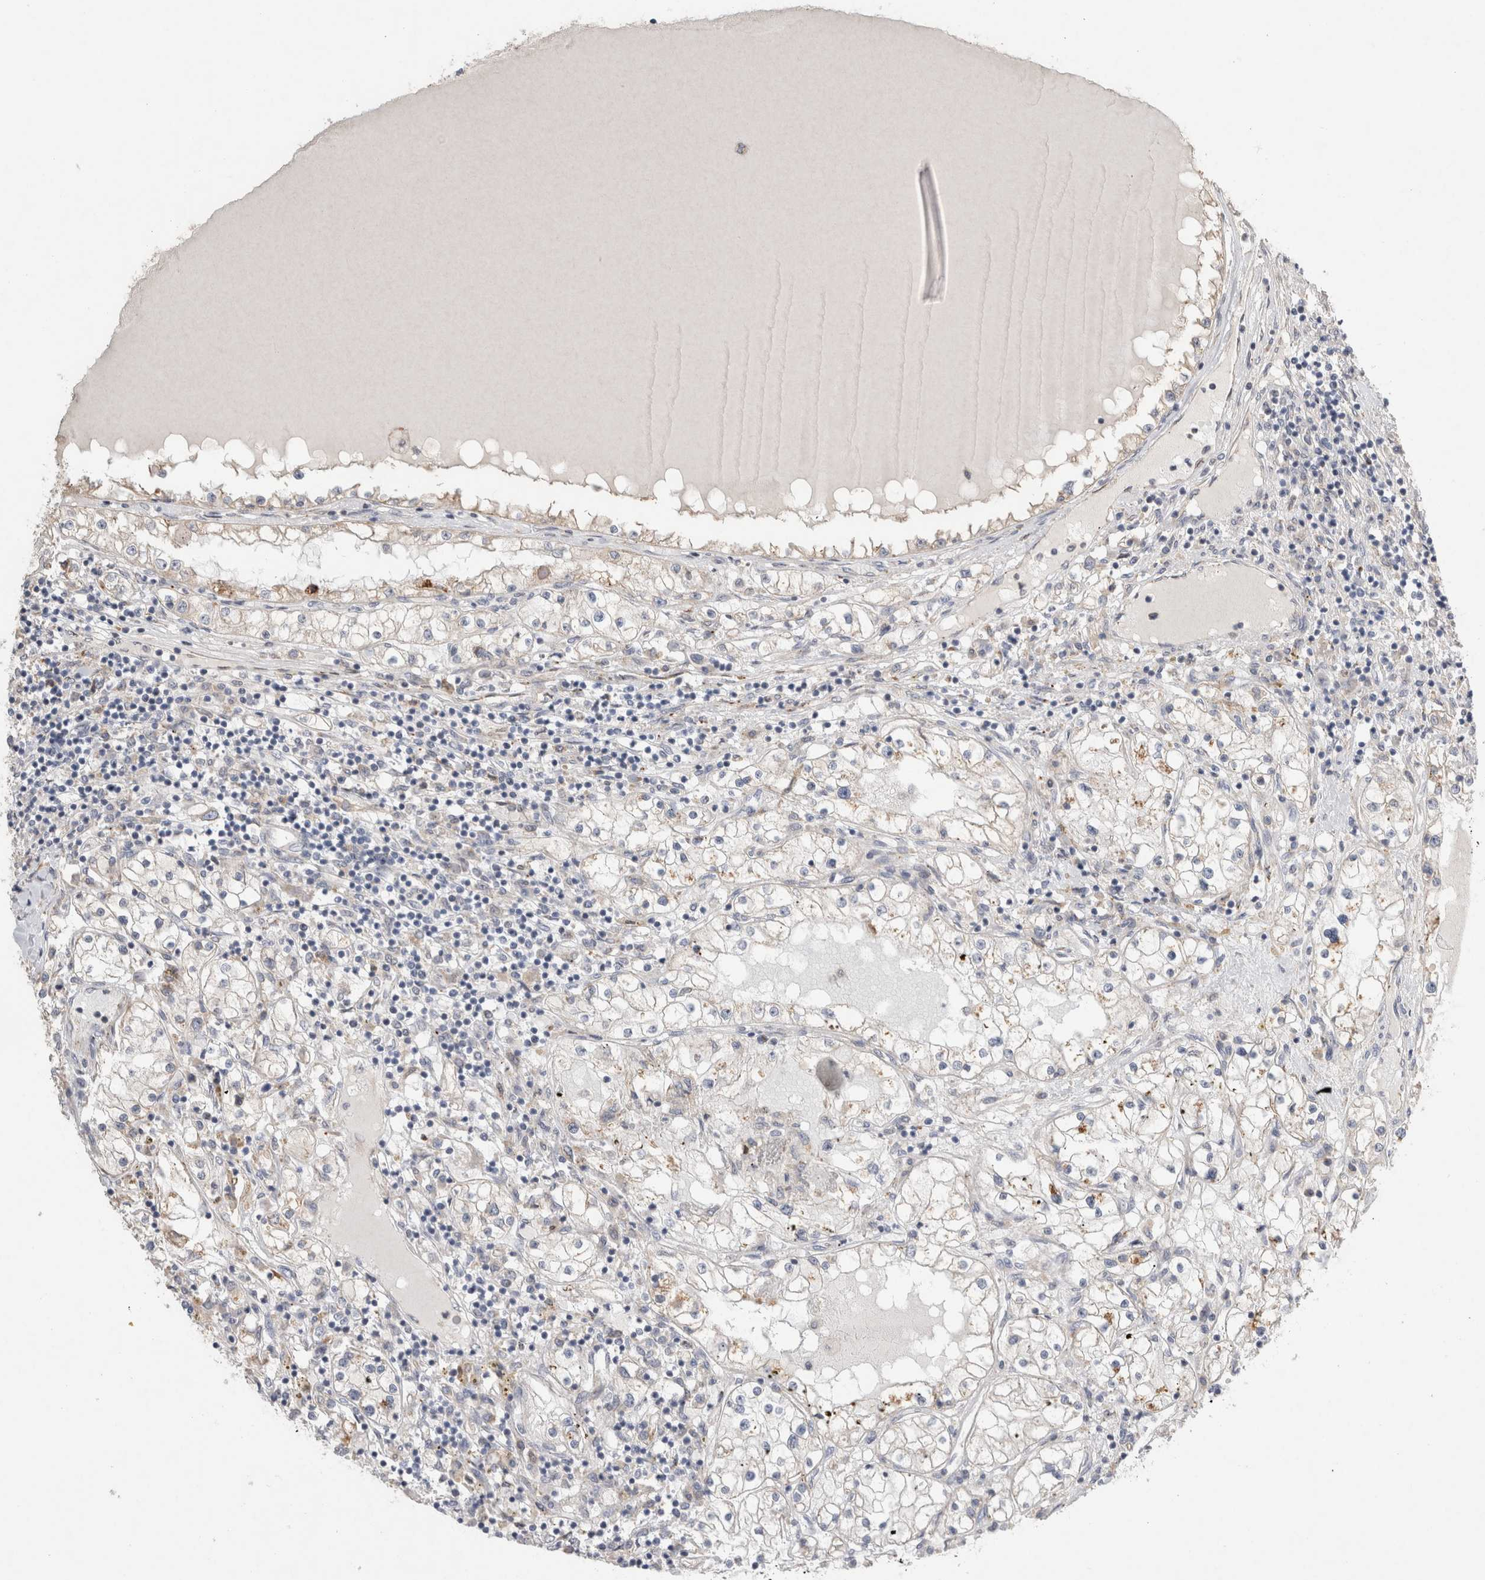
{"staining": {"intensity": "weak", "quantity": "<25%", "location": "cytoplasmic/membranous"}, "tissue": "renal cancer", "cell_type": "Tumor cells", "image_type": "cancer", "snomed": [{"axis": "morphology", "description": "Adenocarcinoma, NOS"}, {"axis": "topography", "description": "Kidney"}], "caption": "The image reveals no staining of tumor cells in renal adenocarcinoma. (DAB IHC, high magnification).", "gene": "TRMT9B", "patient": {"sex": "male", "age": 68}}